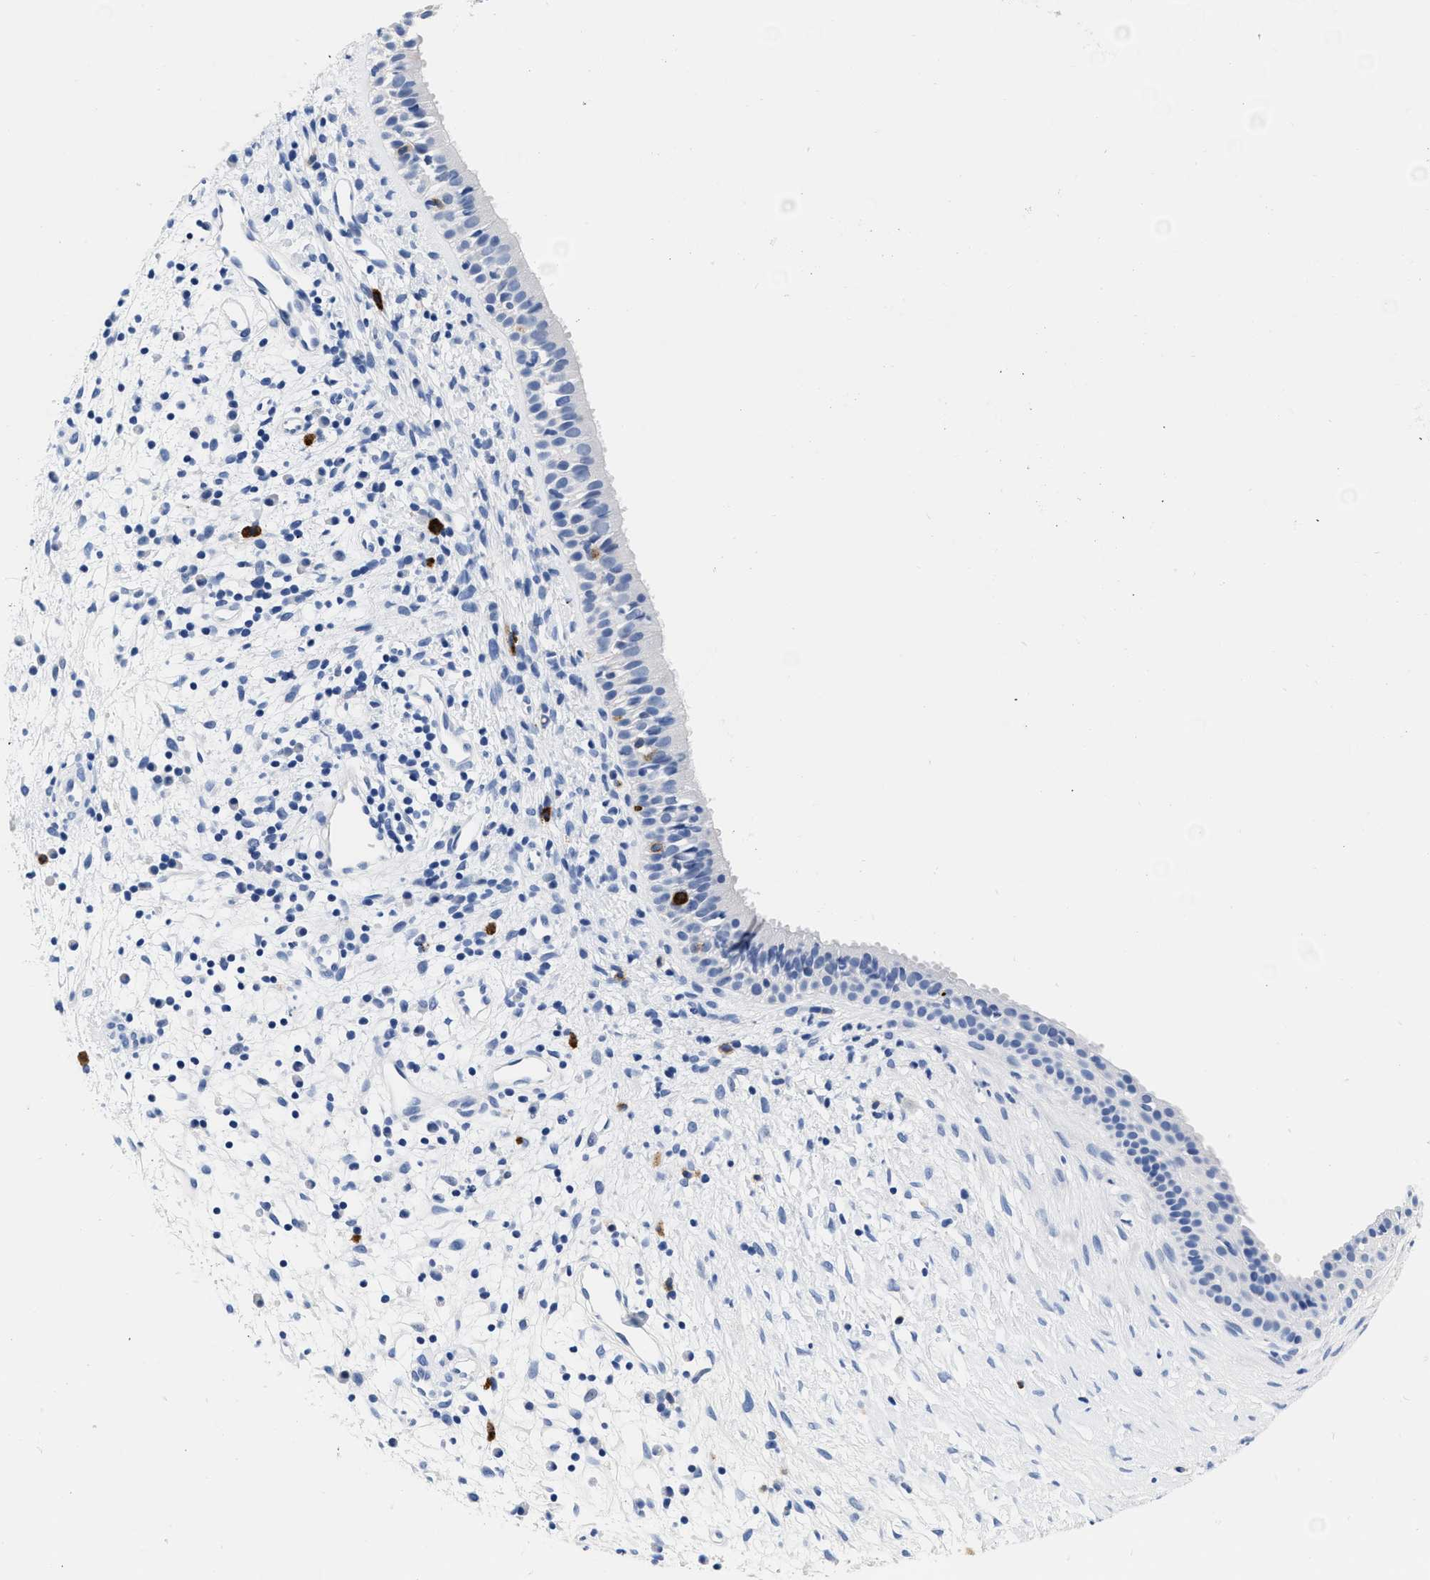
{"staining": {"intensity": "negative", "quantity": "none", "location": "none"}, "tissue": "nasopharynx", "cell_type": "Respiratory epithelial cells", "image_type": "normal", "snomed": [{"axis": "morphology", "description": "Normal tissue, NOS"}, {"axis": "topography", "description": "Nasopharynx"}], "caption": "Immunohistochemical staining of unremarkable human nasopharynx demonstrates no significant positivity in respiratory epithelial cells. The staining is performed using DAB (3,3'-diaminobenzidine) brown chromogen with nuclei counter-stained in using hematoxylin.", "gene": "CER1", "patient": {"sex": "male", "age": 22}}